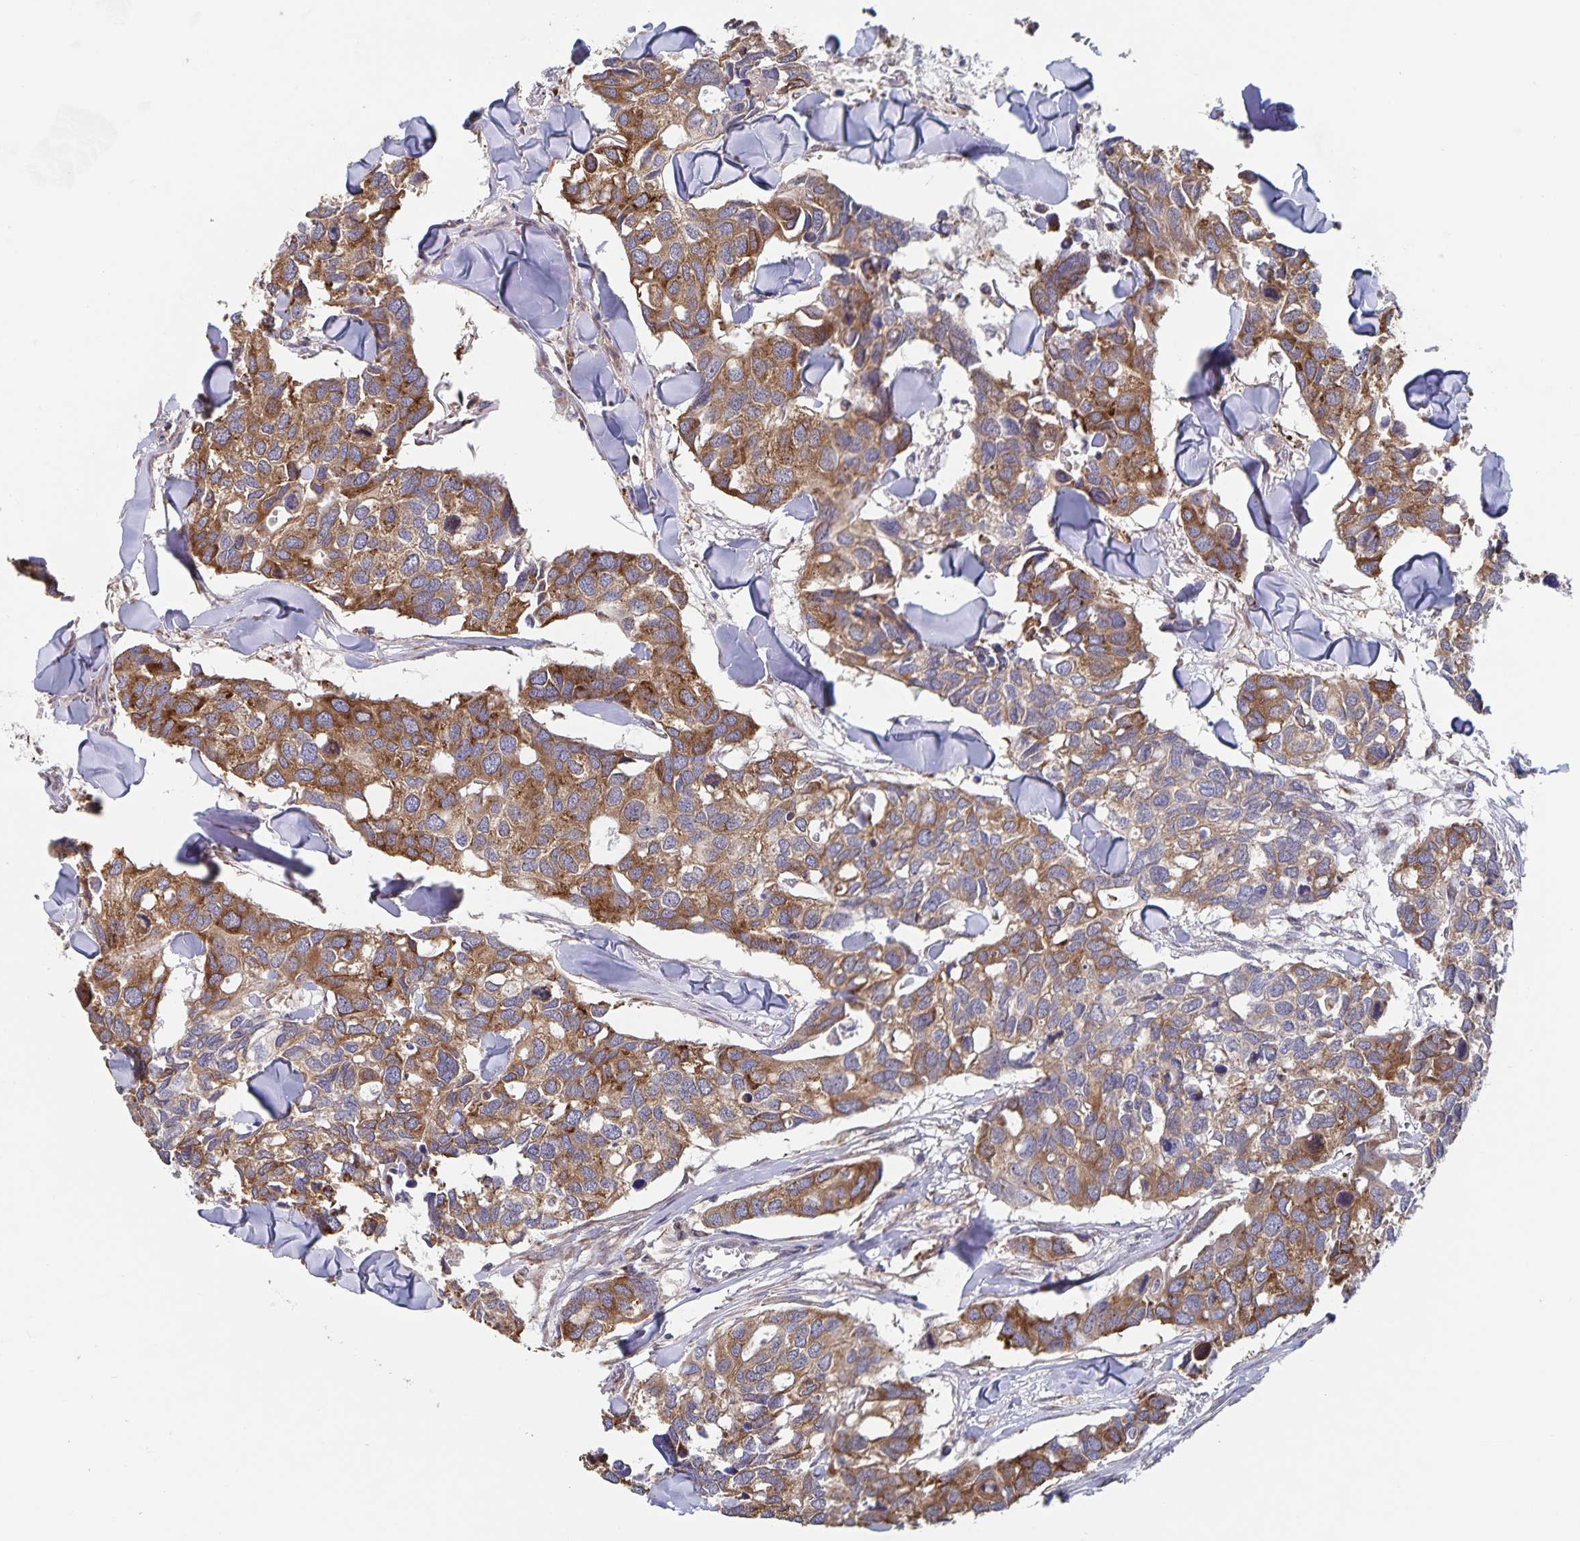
{"staining": {"intensity": "moderate", "quantity": ">75%", "location": "cytoplasmic/membranous"}, "tissue": "breast cancer", "cell_type": "Tumor cells", "image_type": "cancer", "snomed": [{"axis": "morphology", "description": "Duct carcinoma"}, {"axis": "topography", "description": "Breast"}], "caption": "High-power microscopy captured an IHC histopathology image of breast cancer (infiltrating ductal carcinoma), revealing moderate cytoplasmic/membranous expression in about >75% of tumor cells.", "gene": "ACACA", "patient": {"sex": "female", "age": 83}}